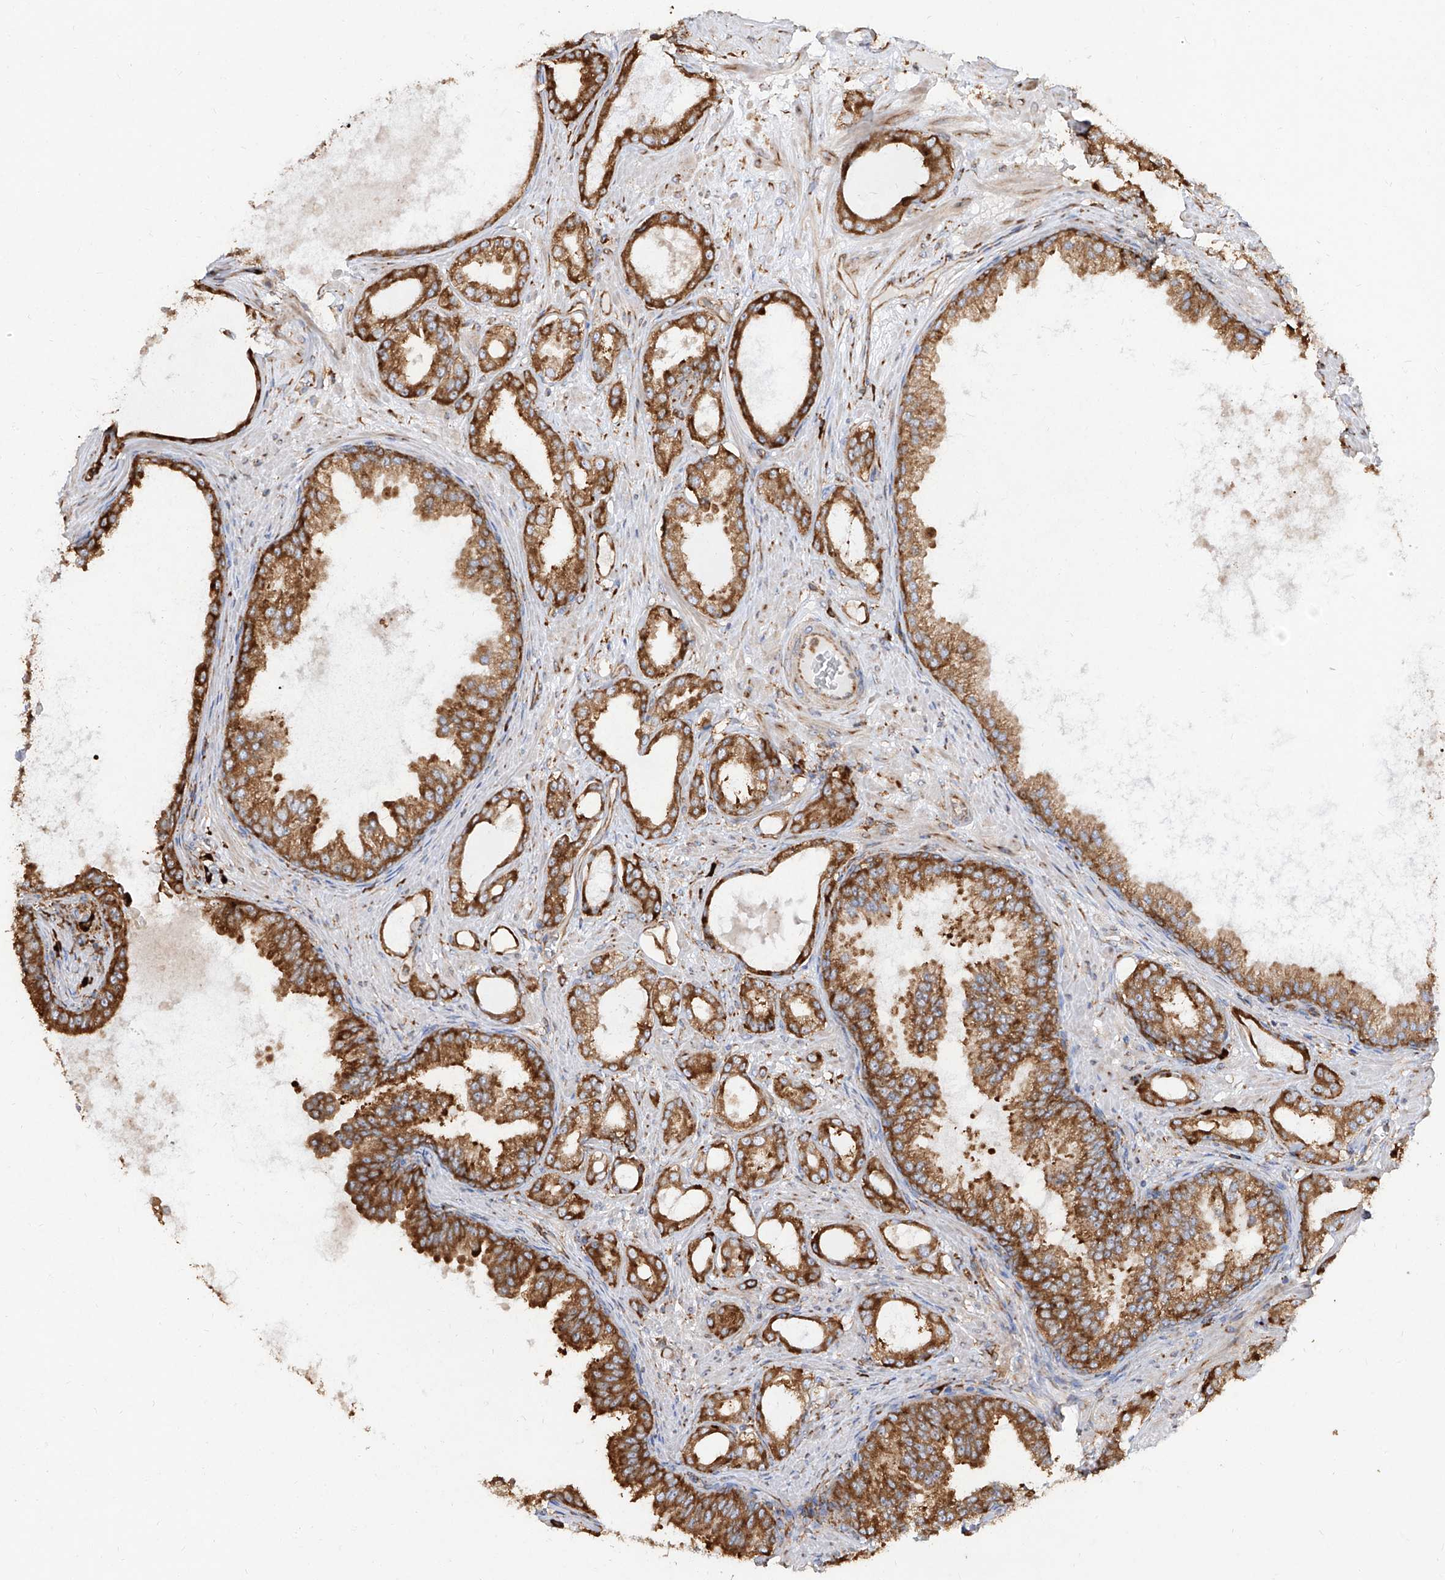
{"staining": {"intensity": "strong", "quantity": ">75%", "location": "cytoplasmic/membranous"}, "tissue": "prostate cancer", "cell_type": "Tumor cells", "image_type": "cancer", "snomed": [{"axis": "morphology", "description": "Adenocarcinoma, Low grade"}, {"axis": "topography", "description": "Prostate"}], "caption": "Human prostate adenocarcinoma (low-grade) stained with a protein marker exhibits strong staining in tumor cells.", "gene": "RPS25", "patient": {"sex": "male", "age": 63}}